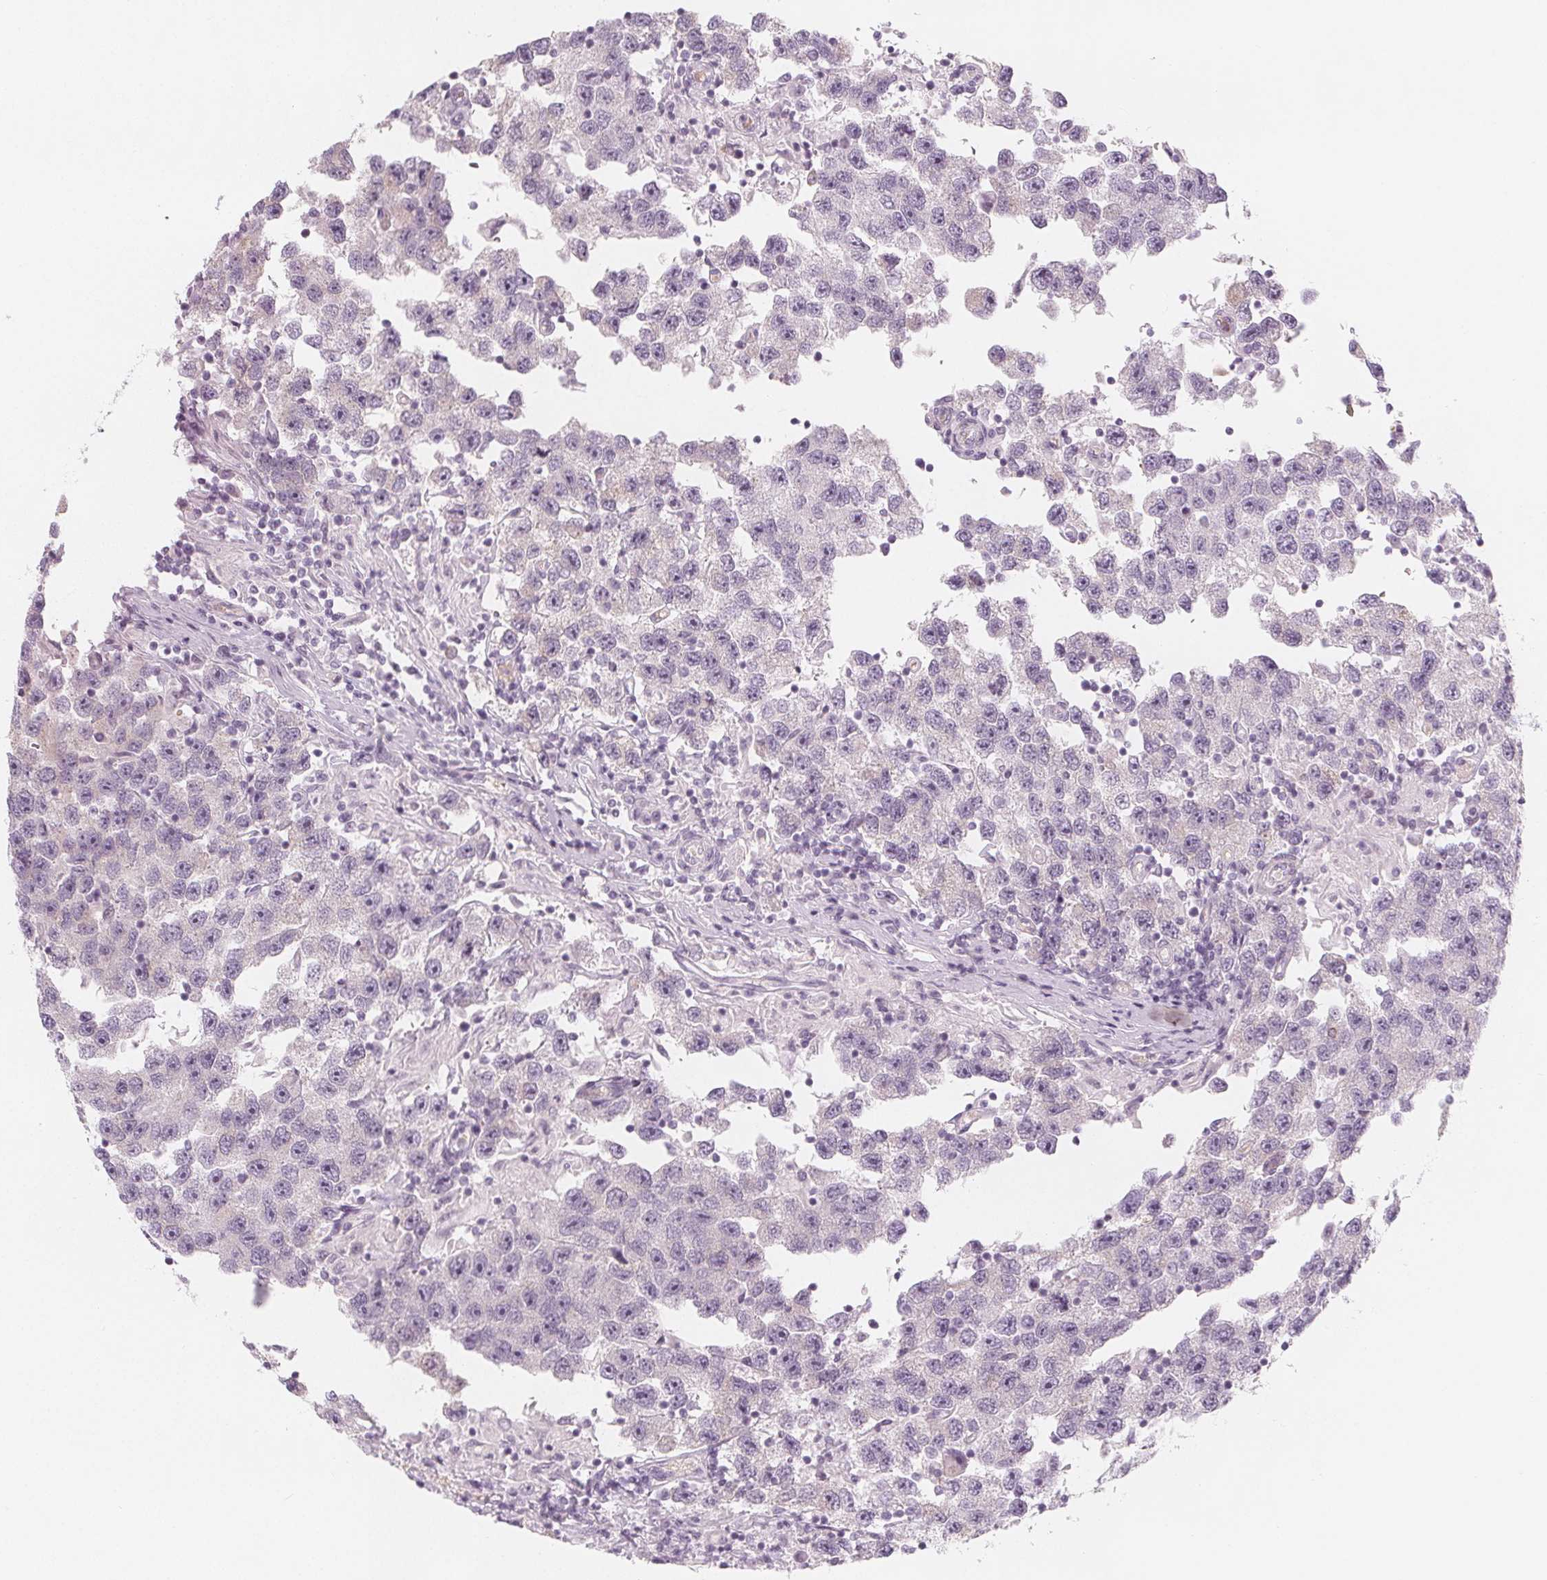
{"staining": {"intensity": "negative", "quantity": "none", "location": "none"}, "tissue": "testis cancer", "cell_type": "Tumor cells", "image_type": "cancer", "snomed": [{"axis": "morphology", "description": "Seminoma, NOS"}, {"axis": "topography", "description": "Testis"}], "caption": "Testis cancer (seminoma) was stained to show a protein in brown. There is no significant positivity in tumor cells.", "gene": "MAP1A", "patient": {"sex": "male", "age": 26}}